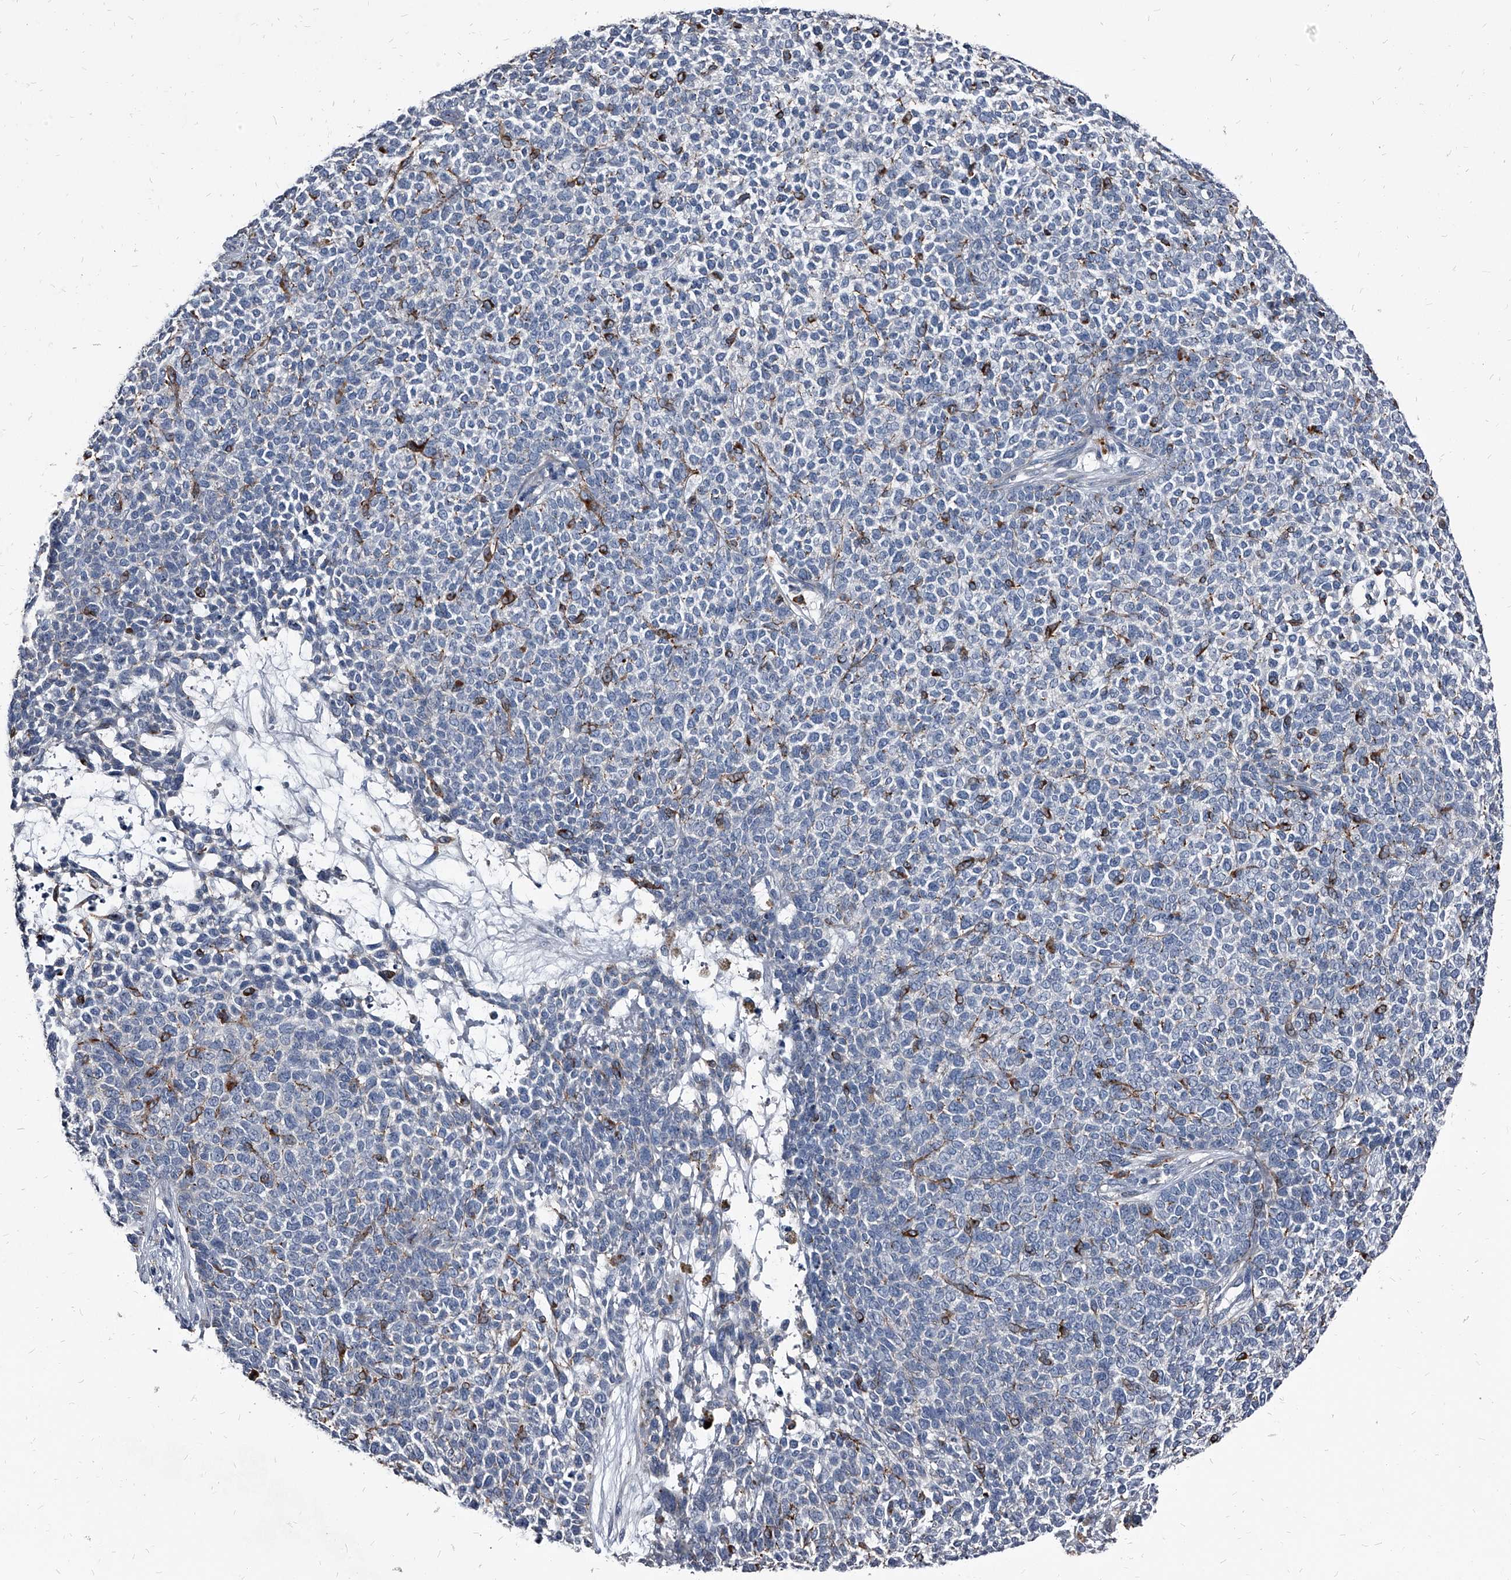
{"staining": {"intensity": "negative", "quantity": "none", "location": "none"}, "tissue": "skin cancer", "cell_type": "Tumor cells", "image_type": "cancer", "snomed": [{"axis": "morphology", "description": "Basal cell carcinoma"}, {"axis": "topography", "description": "Skin"}], "caption": "Immunohistochemistry (IHC) micrograph of neoplastic tissue: human basal cell carcinoma (skin) stained with DAB shows no significant protein expression in tumor cells. Brightfield microscopy of immunohistochemistry stained with DAB (3,3'-diaminobenzidine) (brown) and hematoxylin (blue), captured at high magnification.", "gene": "PGLYRP3", "patient": {"sex": "female", "age": 84}}